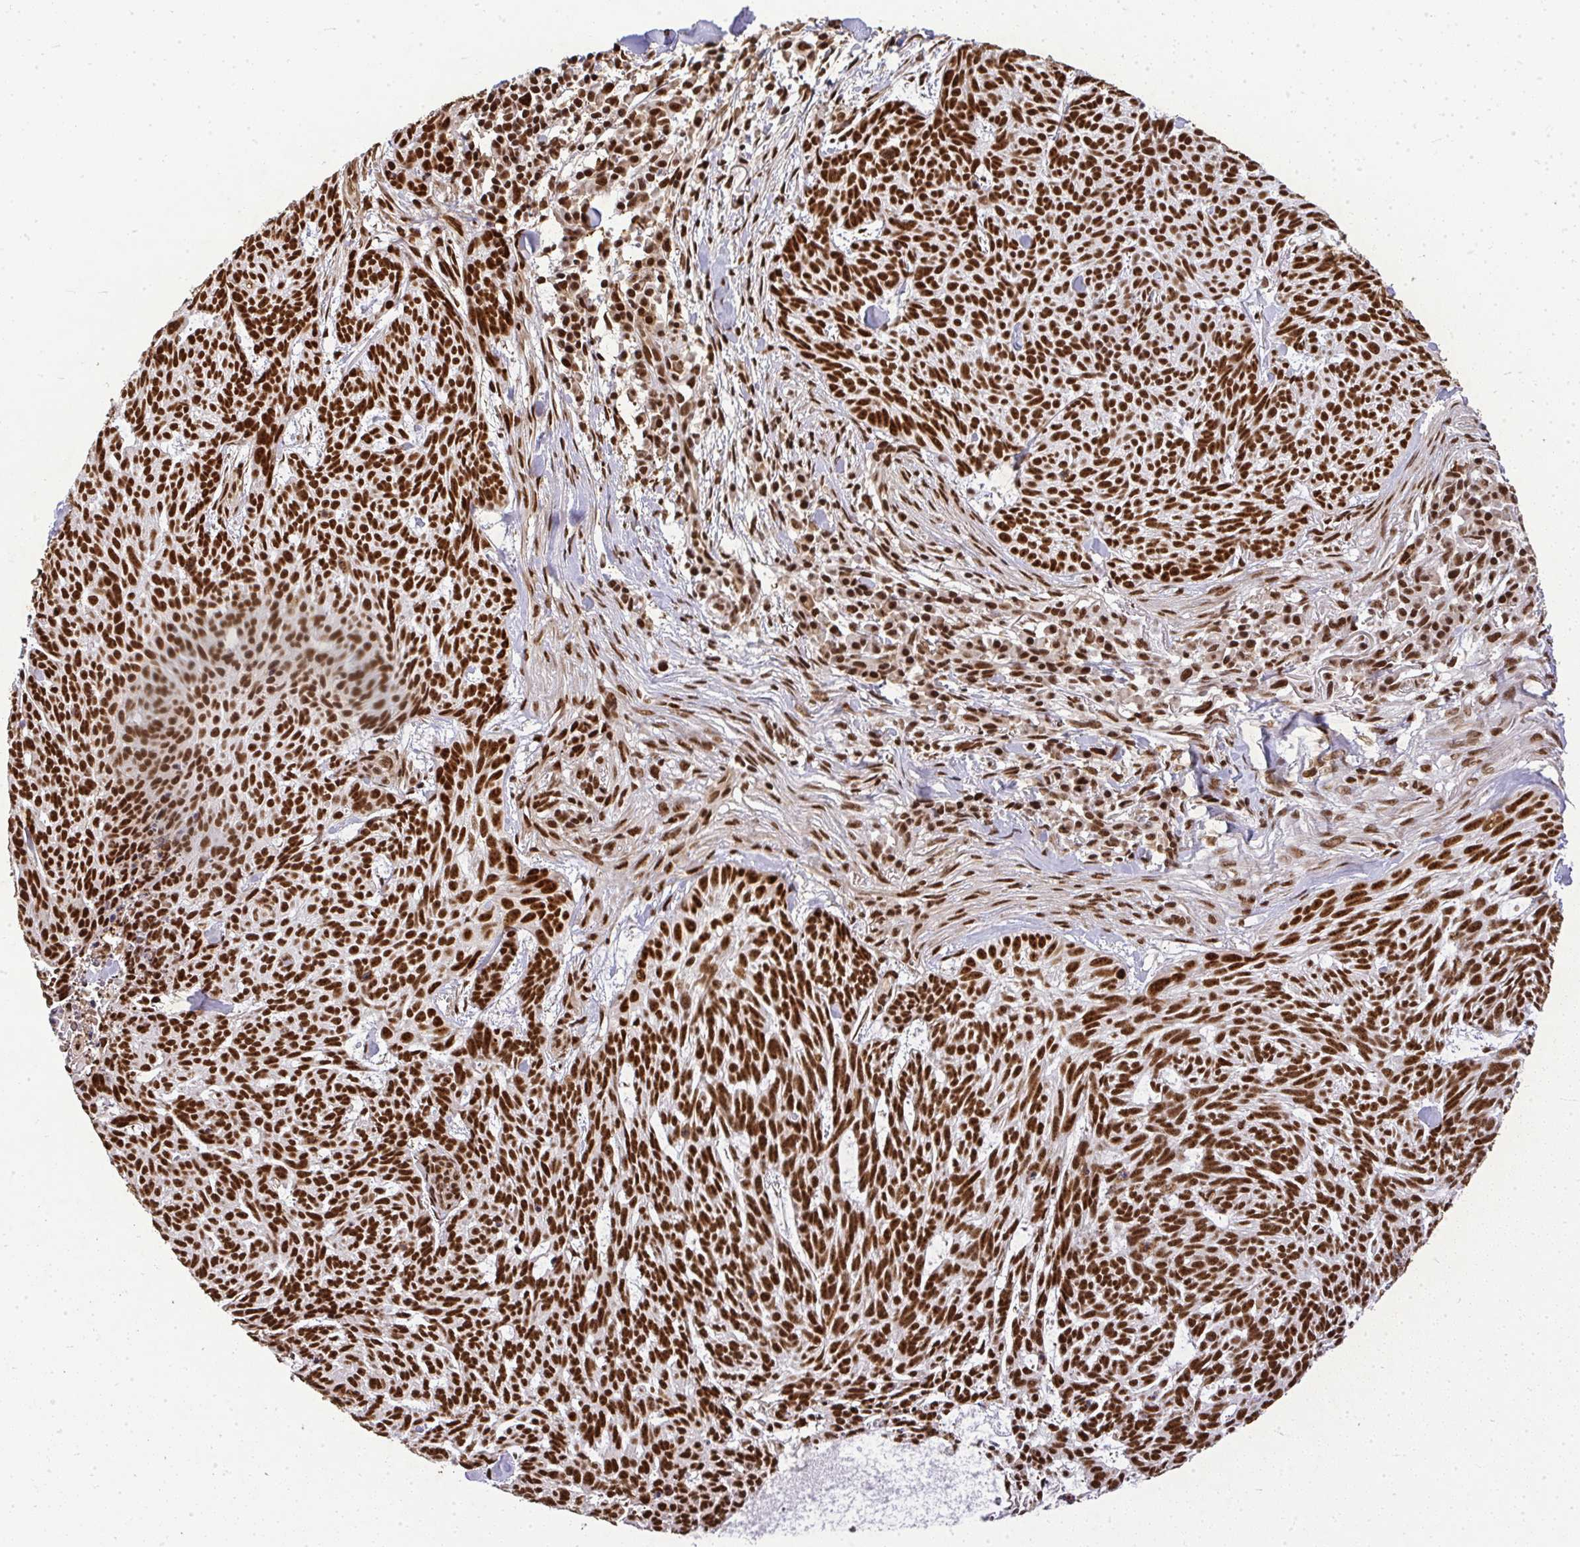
{"staining": {"intensity": "strong", "quantity": ">75%", "location": "nuclear"}, "tissue": "skin cancer", "cell_type": "Tumor cells", "image_type": "cancer", "snomed": [{"axis": "morphology", "description": "Basal cell carcinoma"}, {"axis": "topography", "description": "Skin"}], "caption": "A brown stain shows strong nuclear staining of a protein in skin cancer (basal cell carcinoma) tumor cells.", "gene": "U2AF1", "patient": {"sex": "female", "age": 93}}